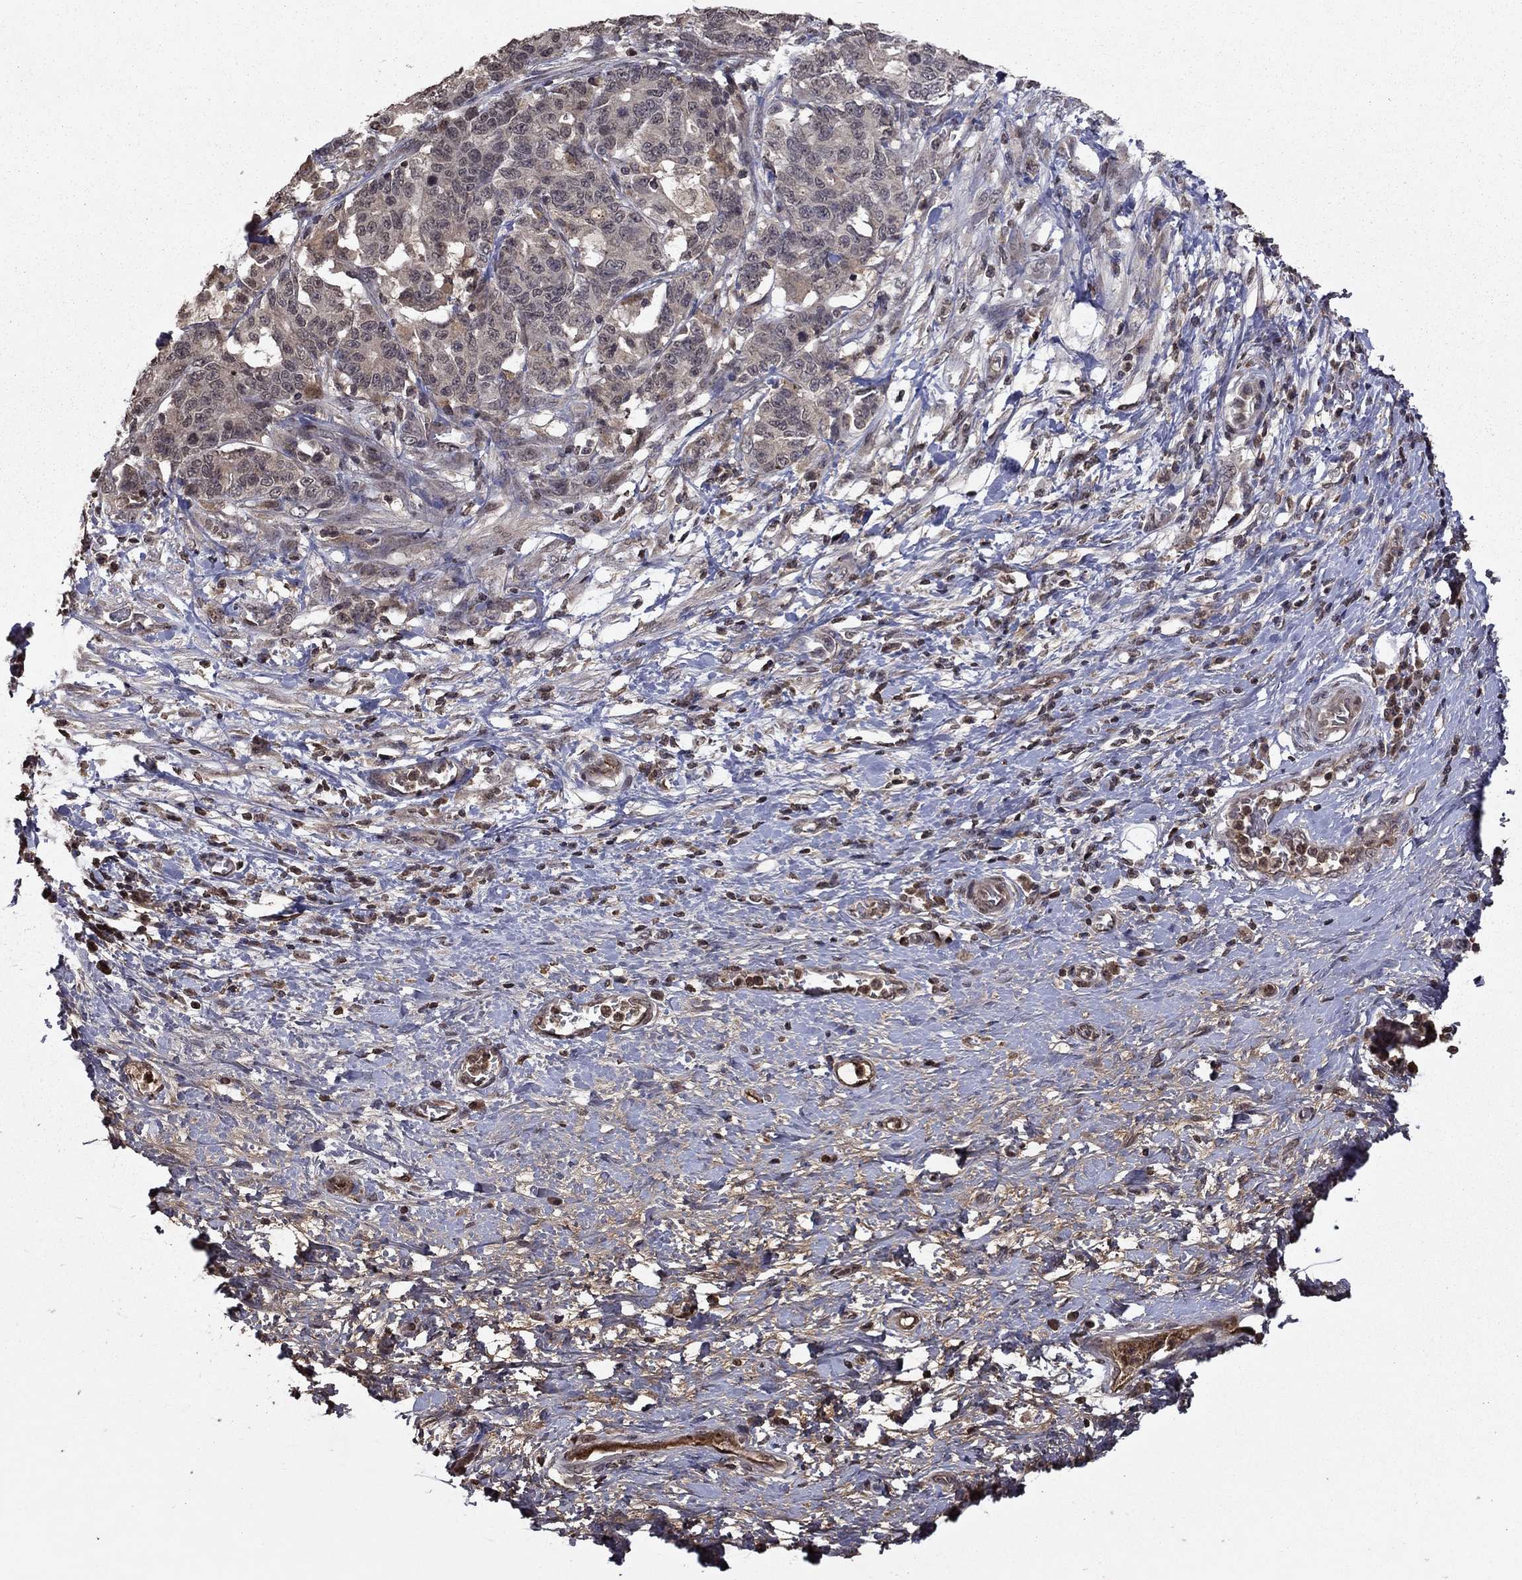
{"staining": {"intensity": "negative", "quantity": "none", "location": "none"}, "tissue": "stomach cancer", "cell_type": "Tumor cells", "image_type": "cancer", "snomed": [{"axis": "morphology", "description": "Normal tissue, NOS"}, {"axis": "morphology", "description": "Adenocarcinoma, NOS"}, {"axis": "topography", "description": "Stomach"}], "caption": "Immunohistochemistry (IHC) of human stomach cancer (adenocarcinoma) shows no staining in tumor cells.", "gene": "NLGN1", "patient": {"sex": "female", "age": 64}}